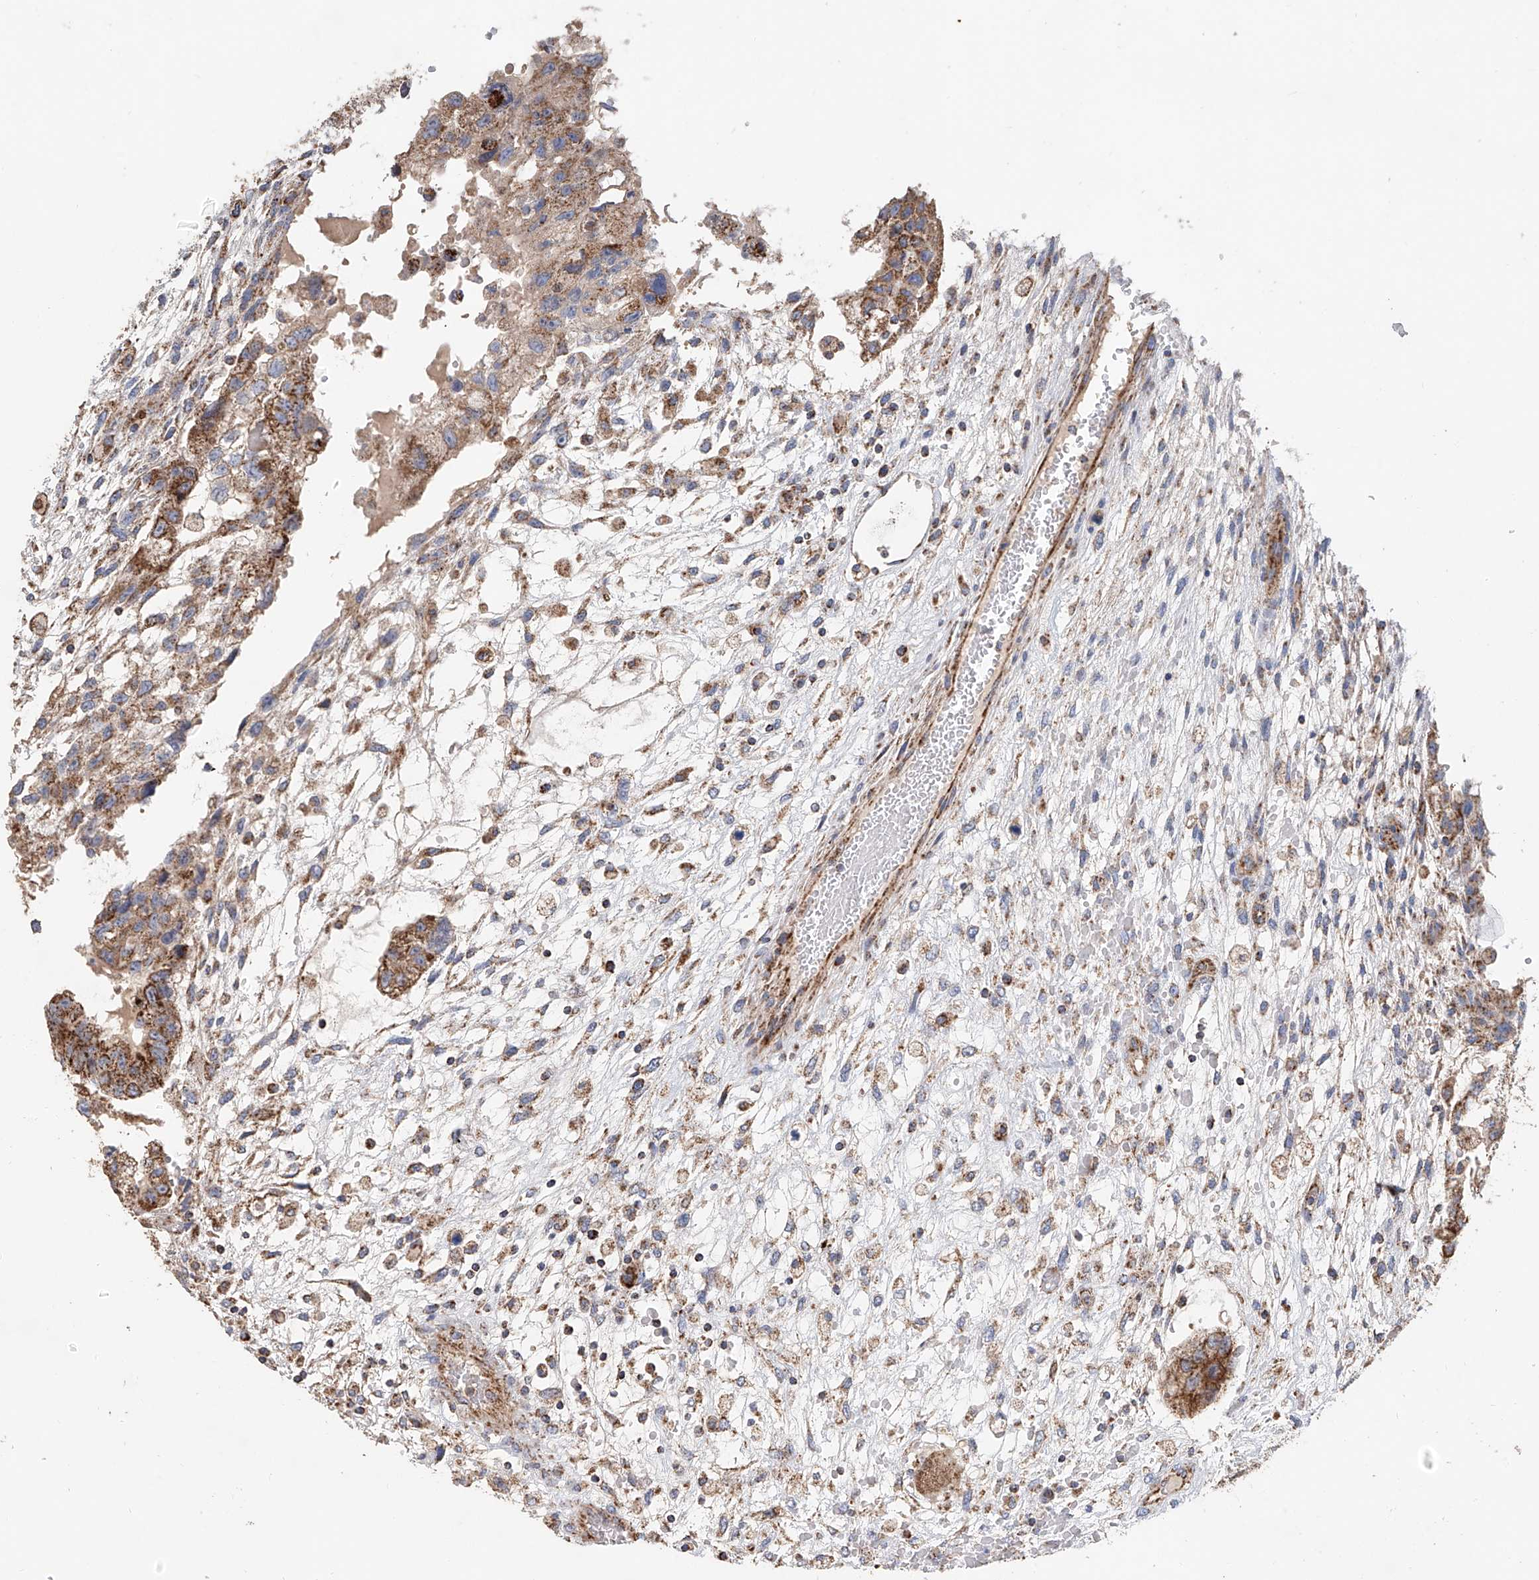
{"staining": {"intensity": "moderate", "quantity": ">75%", "location": "cytoplasmic/membranous"}, "tissue": "testis cancer", "cell_type": "Tumor cells", "image_type": "cancer", "snomed": [{"axis": "morphology", "description": "Carcinoma, Embryonal, NOS"}, {"axis": "topography", "description": "Testis"}], "caption": "Testis cancer (embryonal carcinoma) stained with IHC reveals moderate cytoplasmic/membranous staining in approximately >75% of tumor cells. Using DAB (brown) and hematoxylin (blue) stains, captured at high magnification using brightfield microscopy.", "gene": "MCL1", "patient": {"sex": "male", "age": 36}}